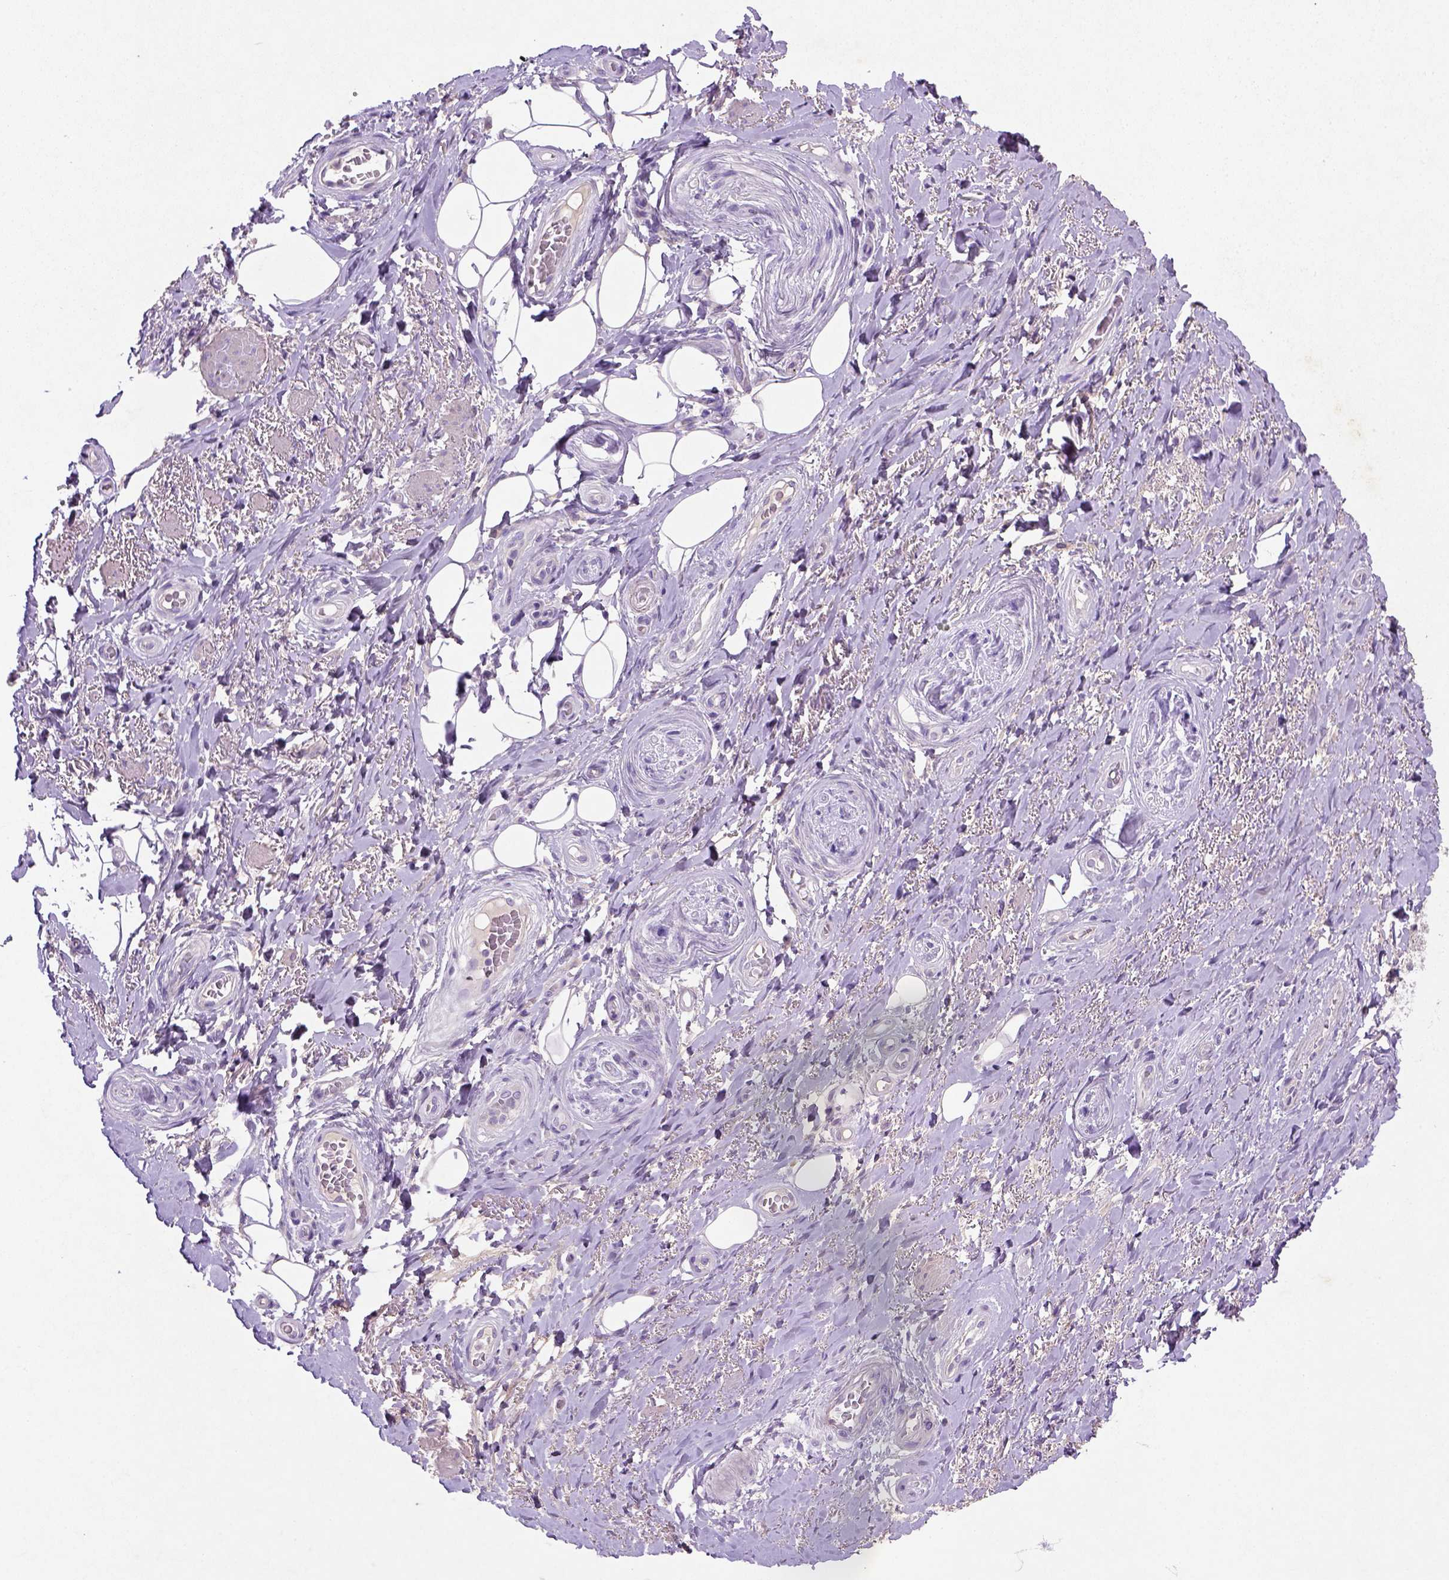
{"staining": {"intensity": "negative", "quantity": "none", "location": "none"}, "tissue": "adipose tissue", "cell_type": "Adipocytes", "image_type": "normal", "snomed": [{"axis": "morphology", "description": "Normal tissue, NOS"}, {"axis": "topography", "description": "Anal"}, {"axis": "topography", "description": "Peripheral nerve tissue"}], "caption": "Immunohistochemistry (IHC) micrograph of normal adipose tissue: adipose tissue stained with DAB shows no significant protein expression in adipocytes. The staining is performed using DAB brown chromogen with nuclei counter-stained in using hematoxylin.", "gene": "NUDT2", "patient": {"sex": "male", "age": 53}}